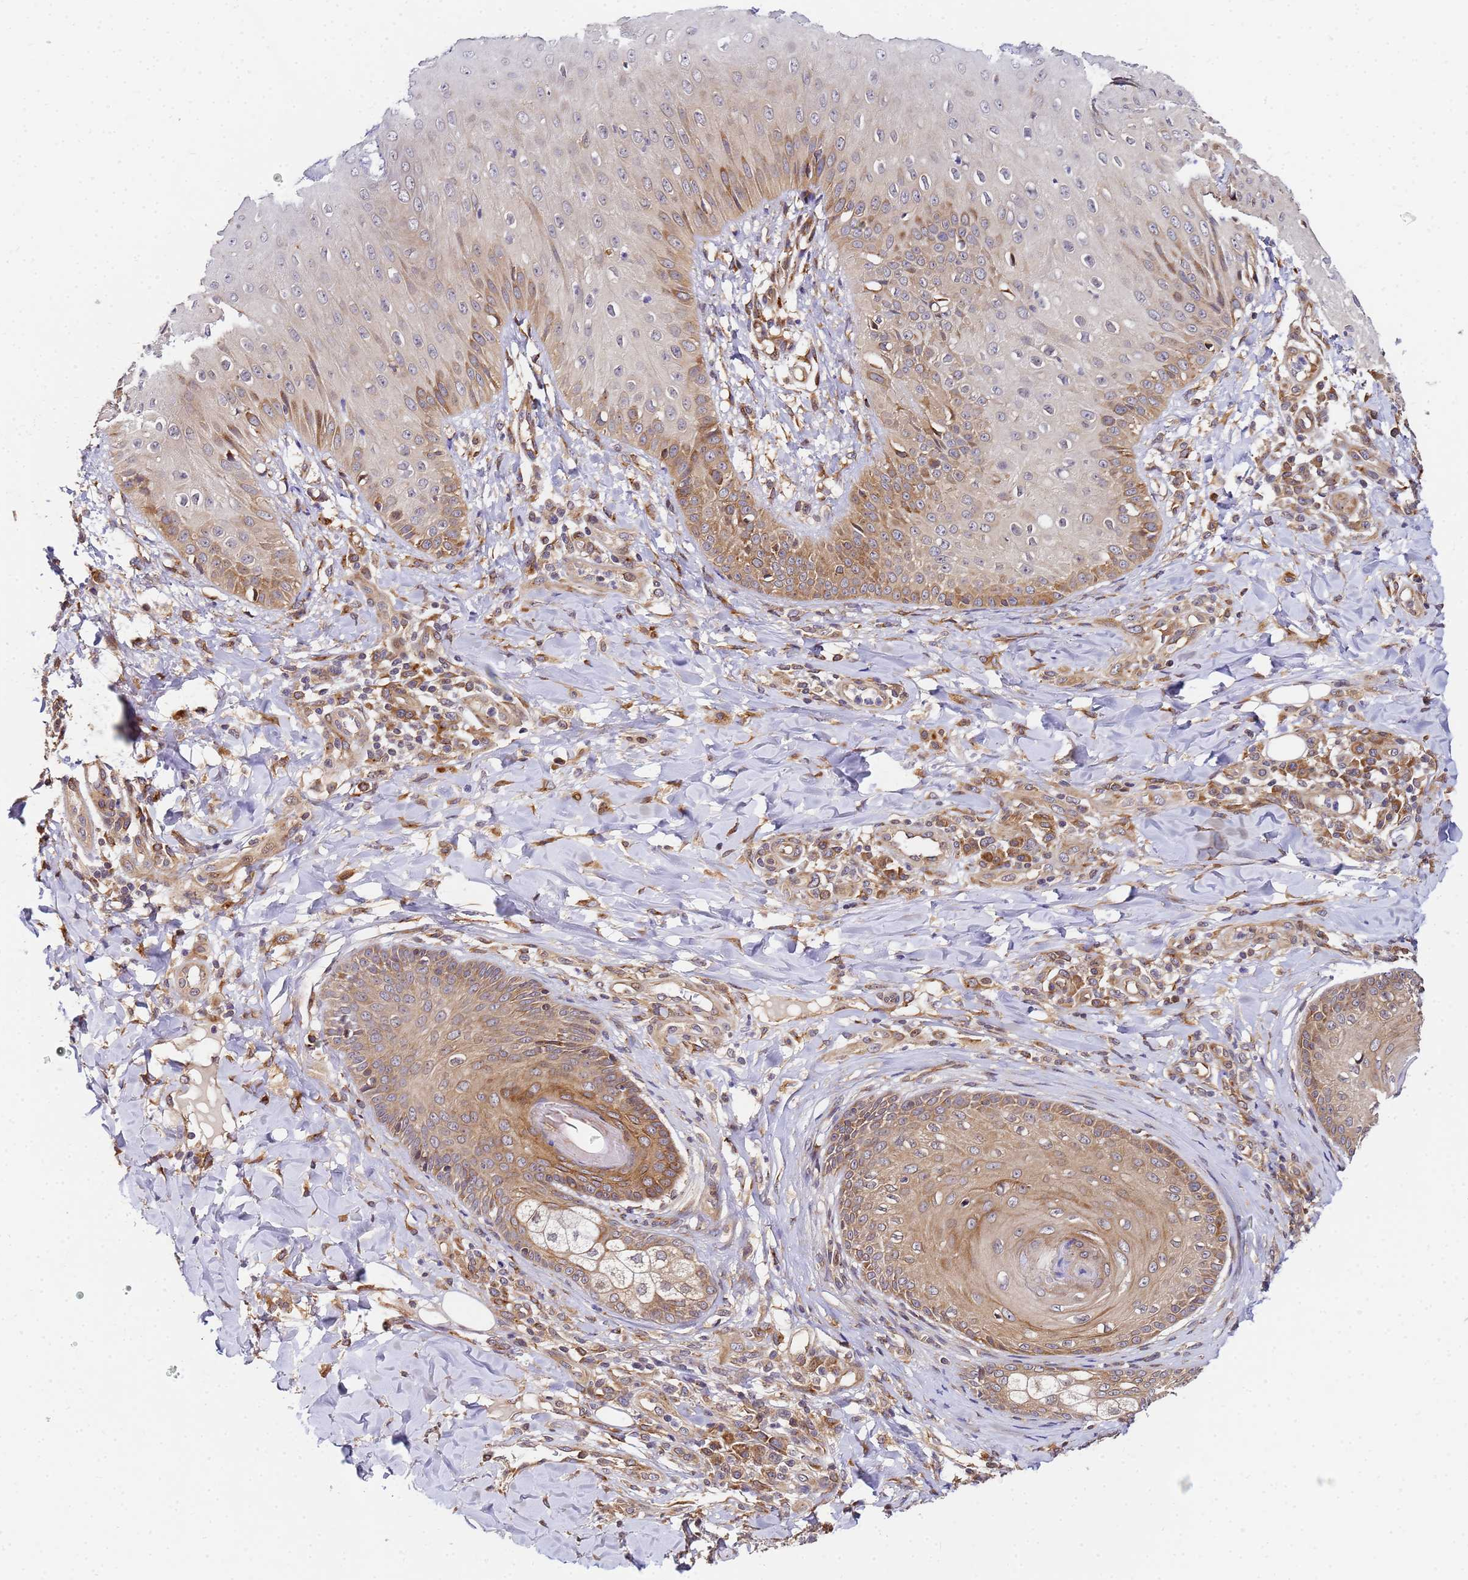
{"staining": {"intensity": "moderate", "quantity": ">75%", "location": "cytoplasmic/membranous"}, "tissue": "skin", "cell_type": "Epidermal cells", "image_type": "normal", "snomed": [{"axis": "morphology", "description": "Normal tissue, NOS"}, {"axis": "morphology", "description": "Inflammation, NOS"}, {"axis": "topography", "description": "Soft tissue"}, {"axis": "topography", "description": "Anal"}], "caption": "Immunohistochemical staining of benign human skin displays >75% levels of moderate cytoplasmic/membranous protein positivity in approximately >75% of epidermal cells.", "gene": "UNC93B1", "patient": {"sex": "female", "age": 15}}